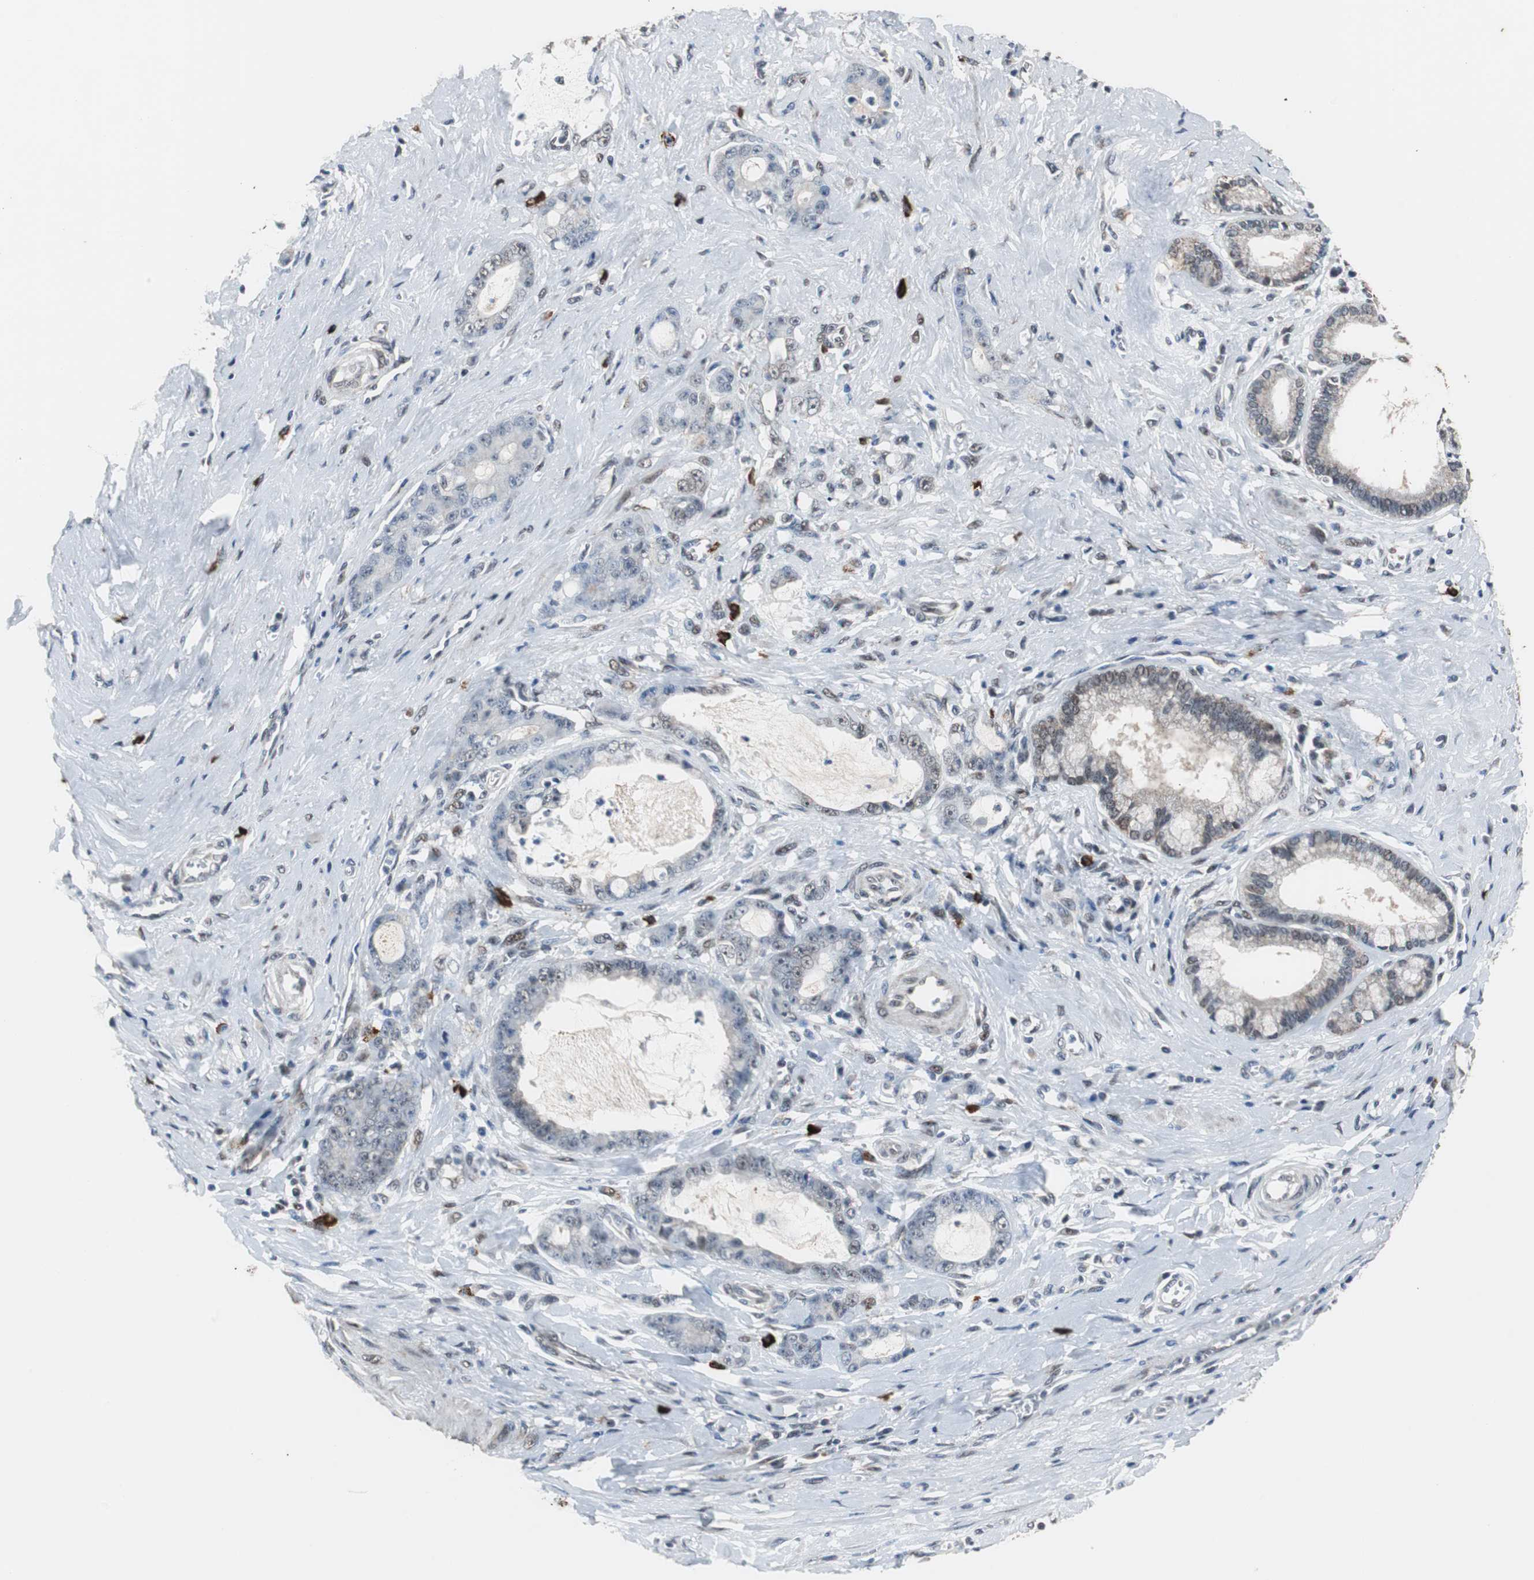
{"staining": {"intensity": "negative", "quantity": "none", "location": "none"}, "tissue": "pancreatic cancer", "cell_type": "Tumor cells", "image_type": "cancer", "snomed": [{"axis": "morphology", "description": "Adenocarcinoma, NOS"}, {"axis": "topography", "description": "Pancreas"}], "caption": "There is no significant positivity in tumor cells of pancreatic cancer (adenocarcinoma).", "gene": "ZHX2", "patient": {"sex": "female", "age": 73}}